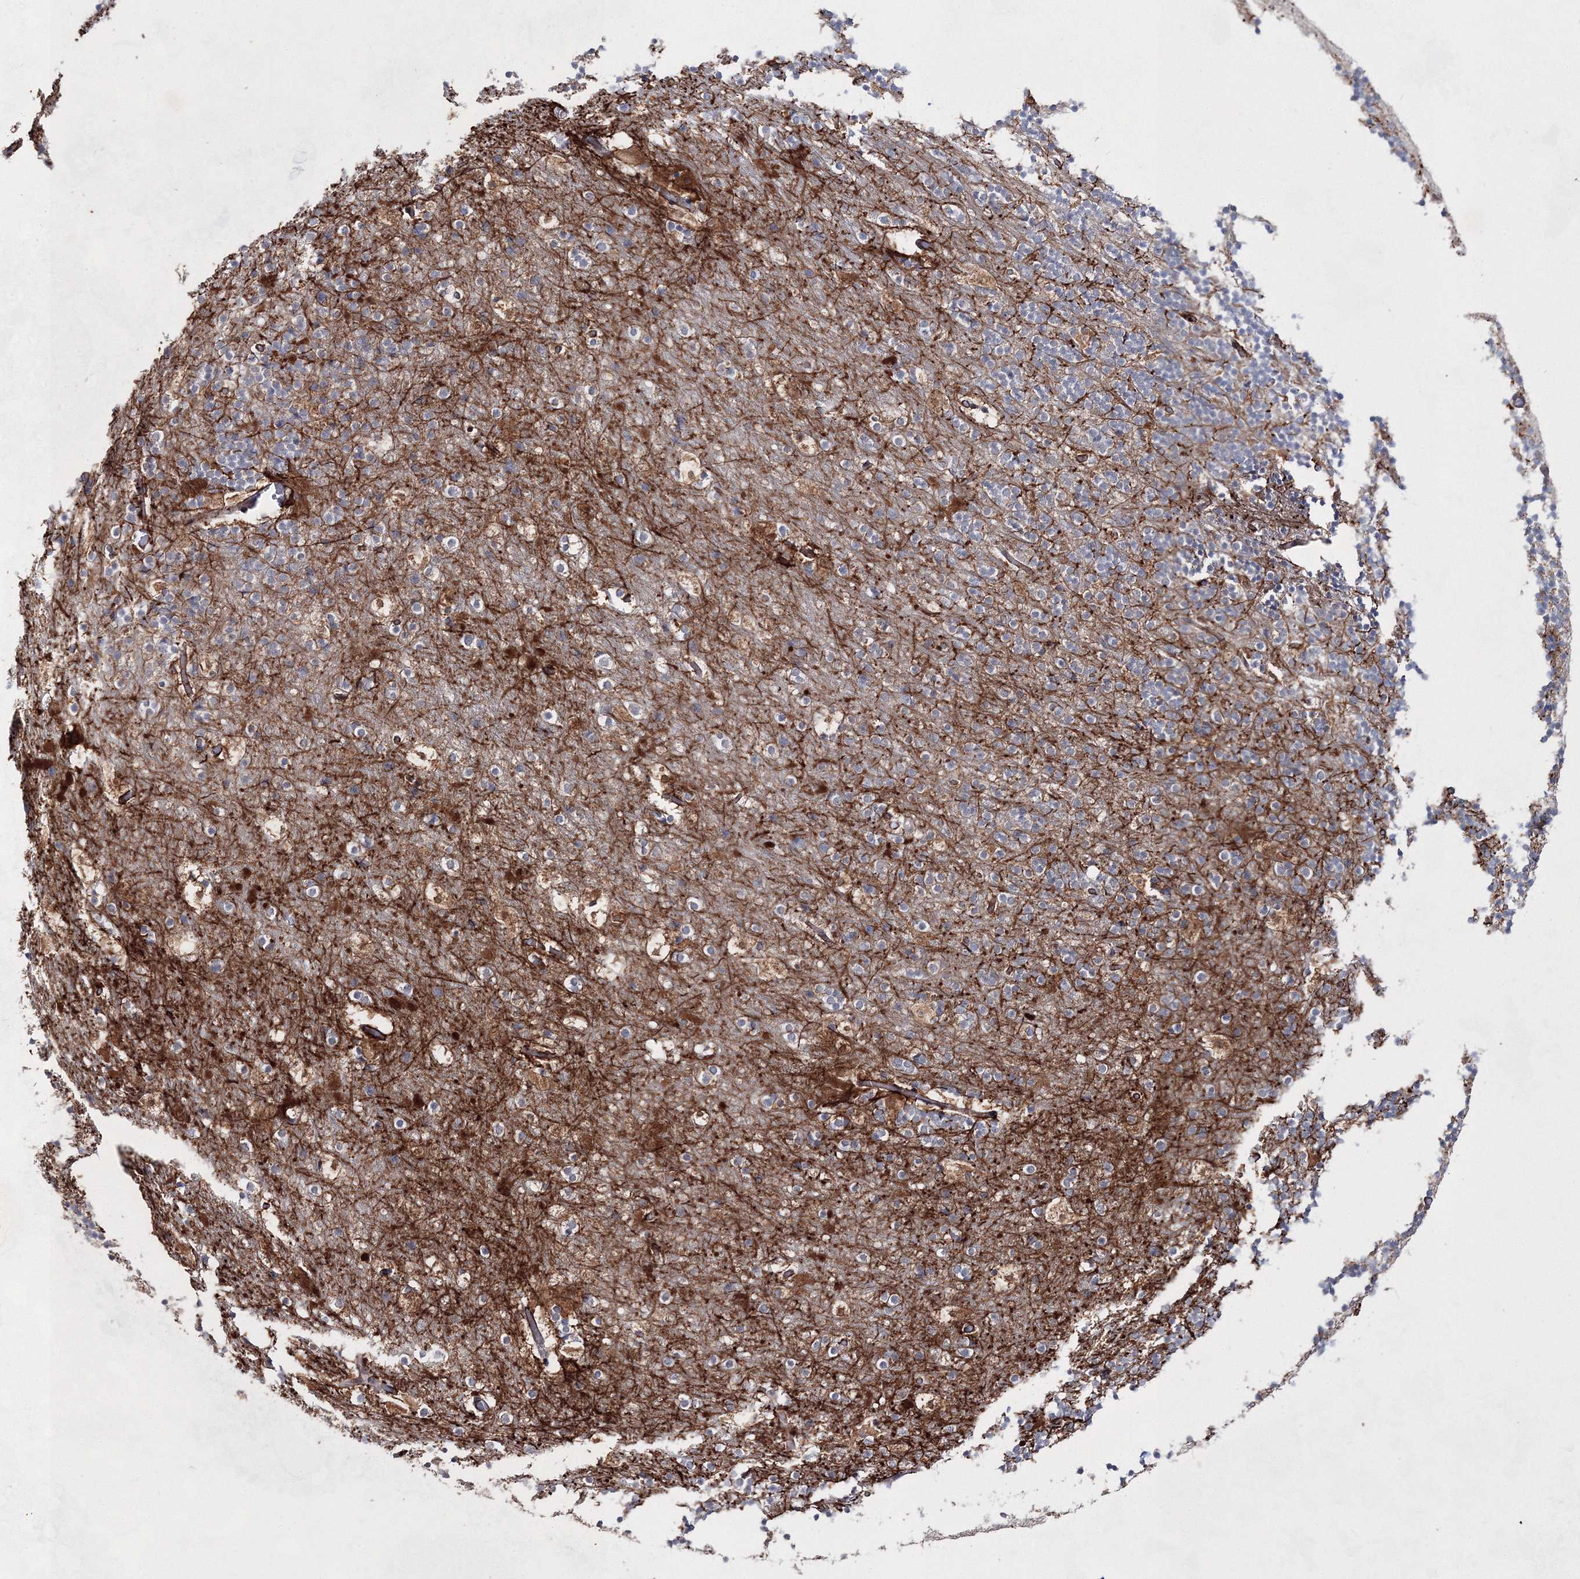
{"staining": {"intensity": "negative", "quantity": "none", "location": "none"}, "tissue": "cerebellum", "cell_type": "Cells in granular layer", "image_type": "normal", "snomed": [{"axis": "morphology", "description": "Normal tissue, NOS"}, {"axis": "topography", "description": "Cerebellum"}], "caption": "Immunohistochemistry of normal human cerebellum shows no staining in cells in granular layer. (DAB (3,3'-diaminobenzidine) immunohistochemistry (IHC), high magnification).", "gene": "SNIP1", "patient": {"sex": "male", "age": 57}}